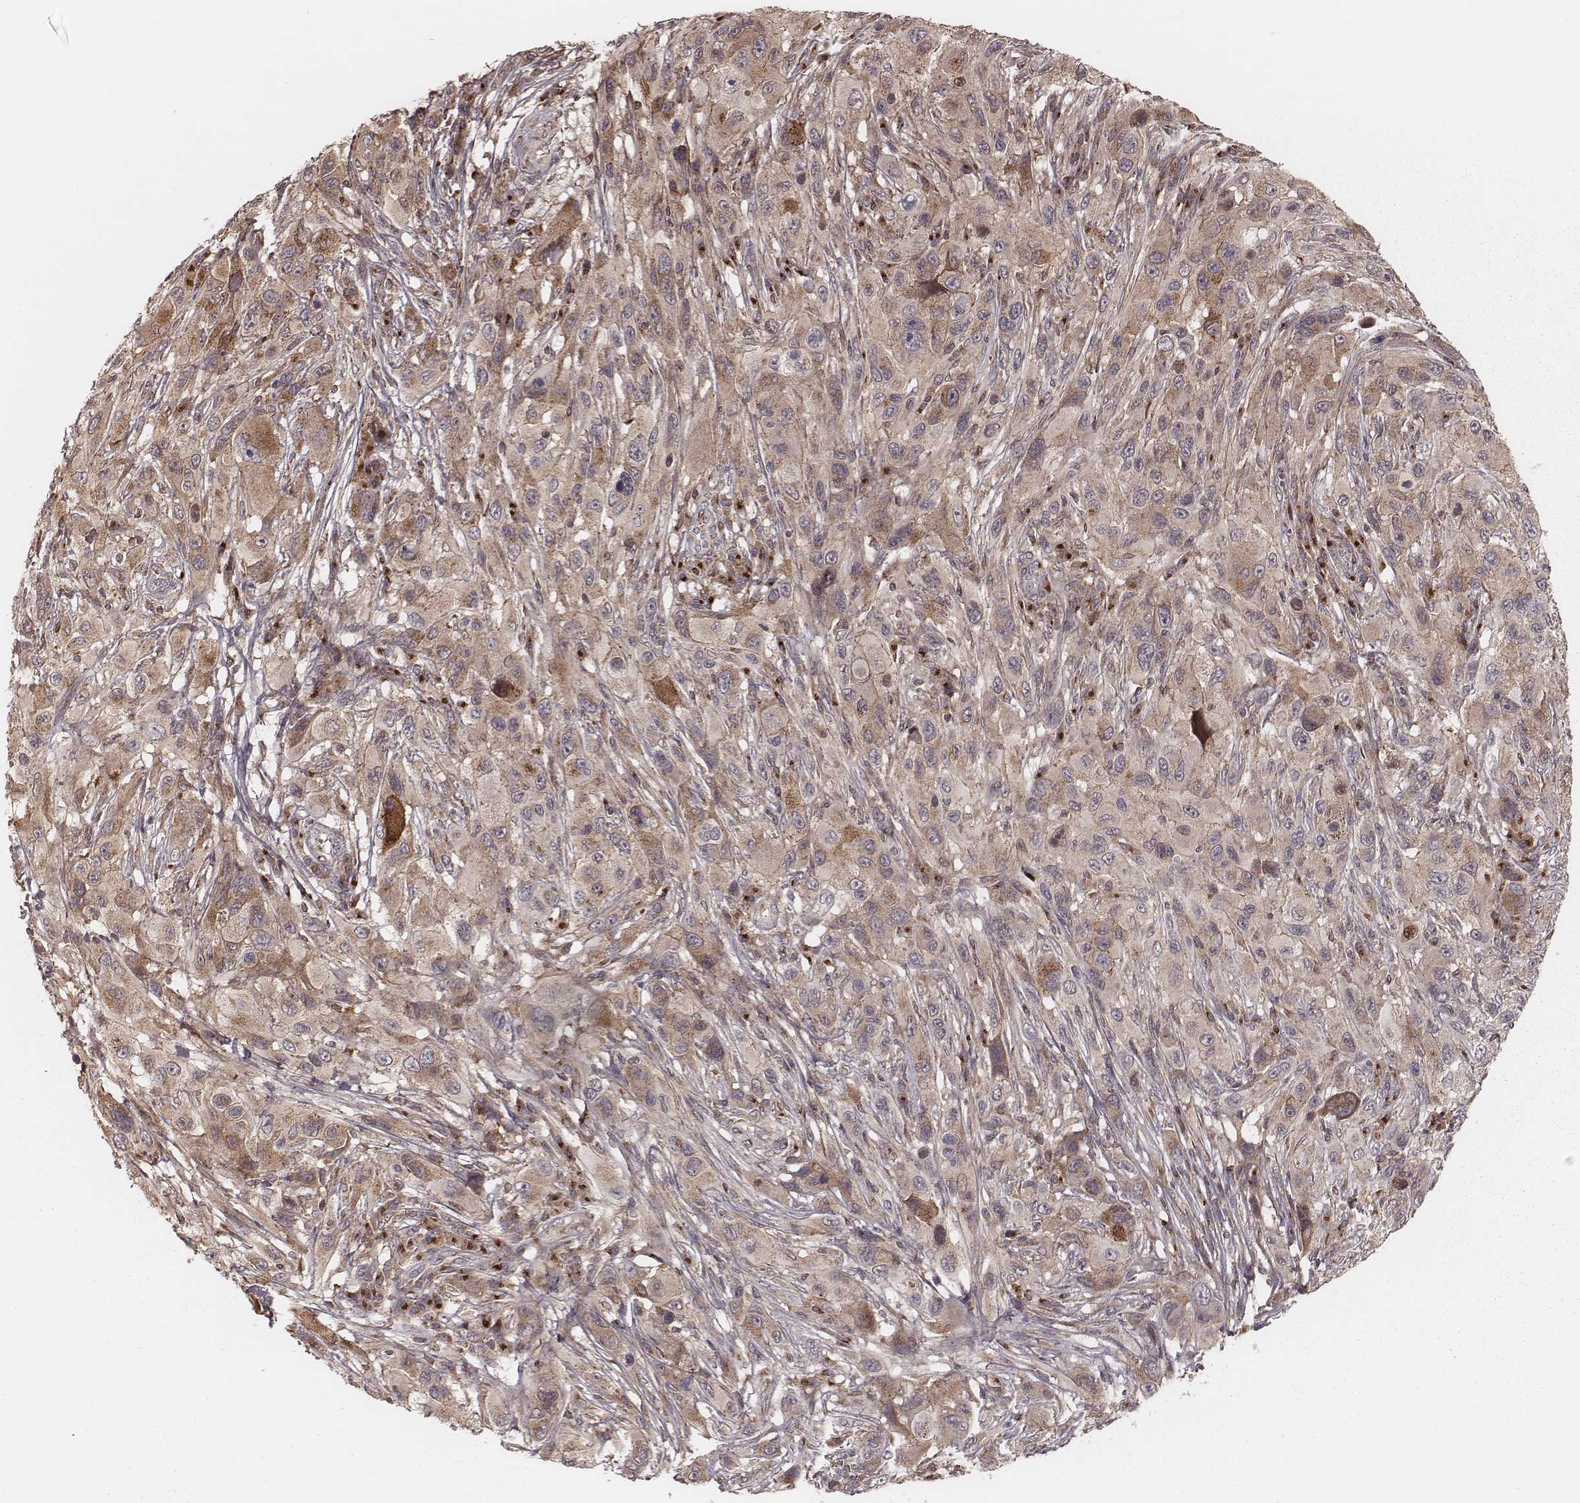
{"staining": {"intensity": "moderate", "quantity": ">75%", "location": "cytoplasmic/membranous"}, "tissue": "melanoma", "cell_type": "Tumor cells", "image_type": "cancer", "snomed": [{"axis": "morphology", "description": "Malignant melanoma, NOS"}, {"axis": "topography", "description": "Skin"}], "caption": "Moderate cytoplasmic/membranous positivity is appreciated in approximately >75% of tumor cells in melanoma.", "gene": "MYO19", "patient": {"sex": "male", "age": 53}}